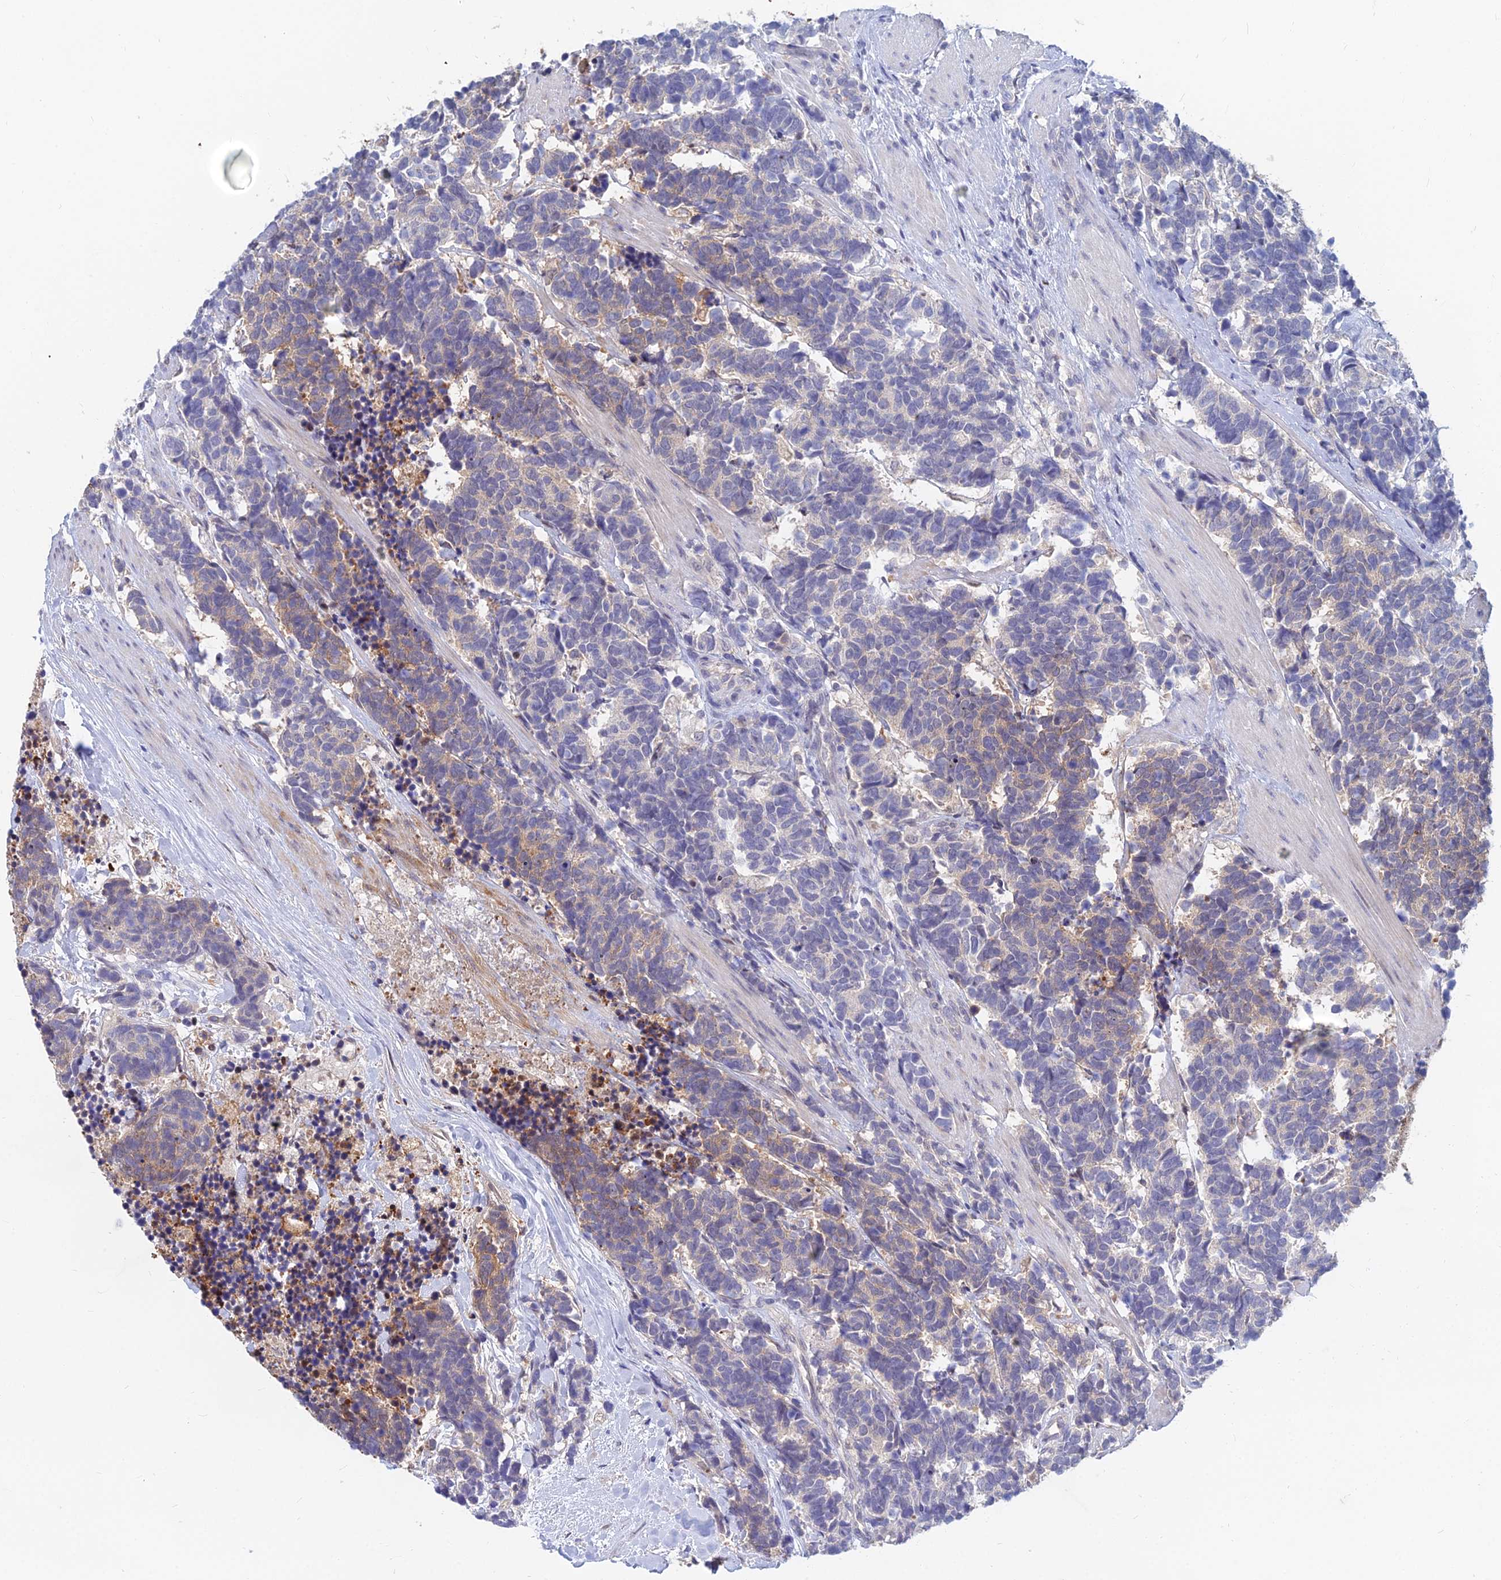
{"staining": {"intensity": "weak", "quantity": "25%-75%", "location": "cytoplasmic/membranous"}, "tissue": "carcinoid", "cell_type": "Tumor cells", "image_type": "cancer", "snomed": [{"axis": "morphology", "description": "Carcinoma, NOS"}, {"axis": "morphology", "description": "Carcinoid, malignant, NOS"}, {"axis": "topography", "description": "Prostate"}], "caption": "Immunohistochemical staining of carcinoid (malignant) reveals low levels of weak cytoplasmic/membranous expression in about 25%-75% of tumor cells.", "gene": "B3GALT4", "patient": {"sex": "male", "age": 57}}